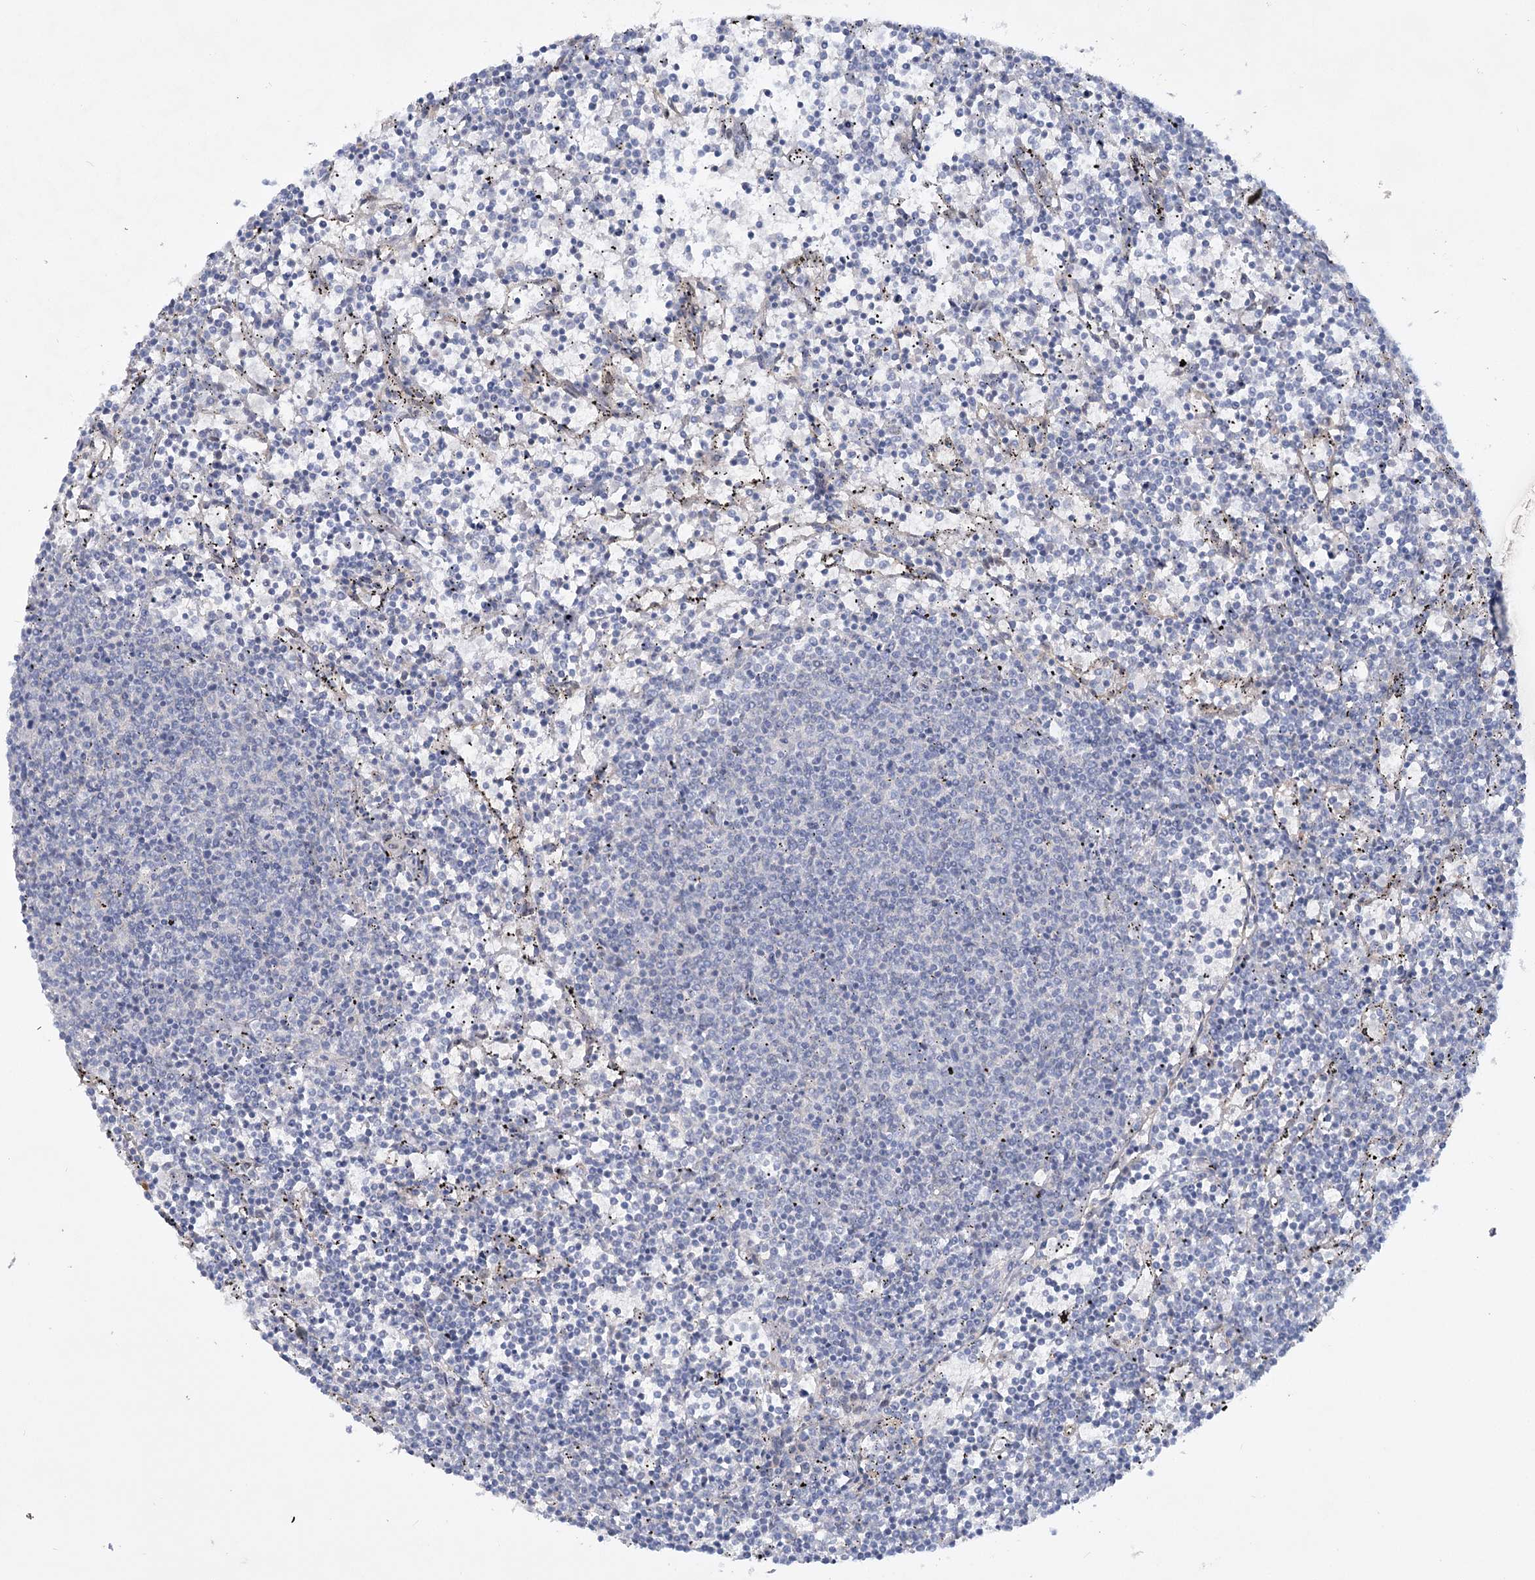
{"staining": {"intensity": "negative", "quantity": "none", "location": "none"}, "tissue": "lymphoma", "cell_type": "Tumor cells", "image_type": "cancer", "snomed": [{"axis": "morphology", "description": "Malignant lymphoma, non-Hodgkin's type, Low grade"}, {"axis": "topography", "description": "Spleen"}], "caption": "Immunohistochemistry photomicrograph of neoplastic tissue: human low-grade malignant lymphoma, non-Hodgkin's type stained with DAB (3,3'-diaminobenzidine) reveals no significant protein staining in tumor cells. (DAB (3,3'-diaminobenzidine) immunohistochemistry with hematoxylin counter stain).", "gene": "AAMDC", "patient": {"sex": "female", "age": 50}}